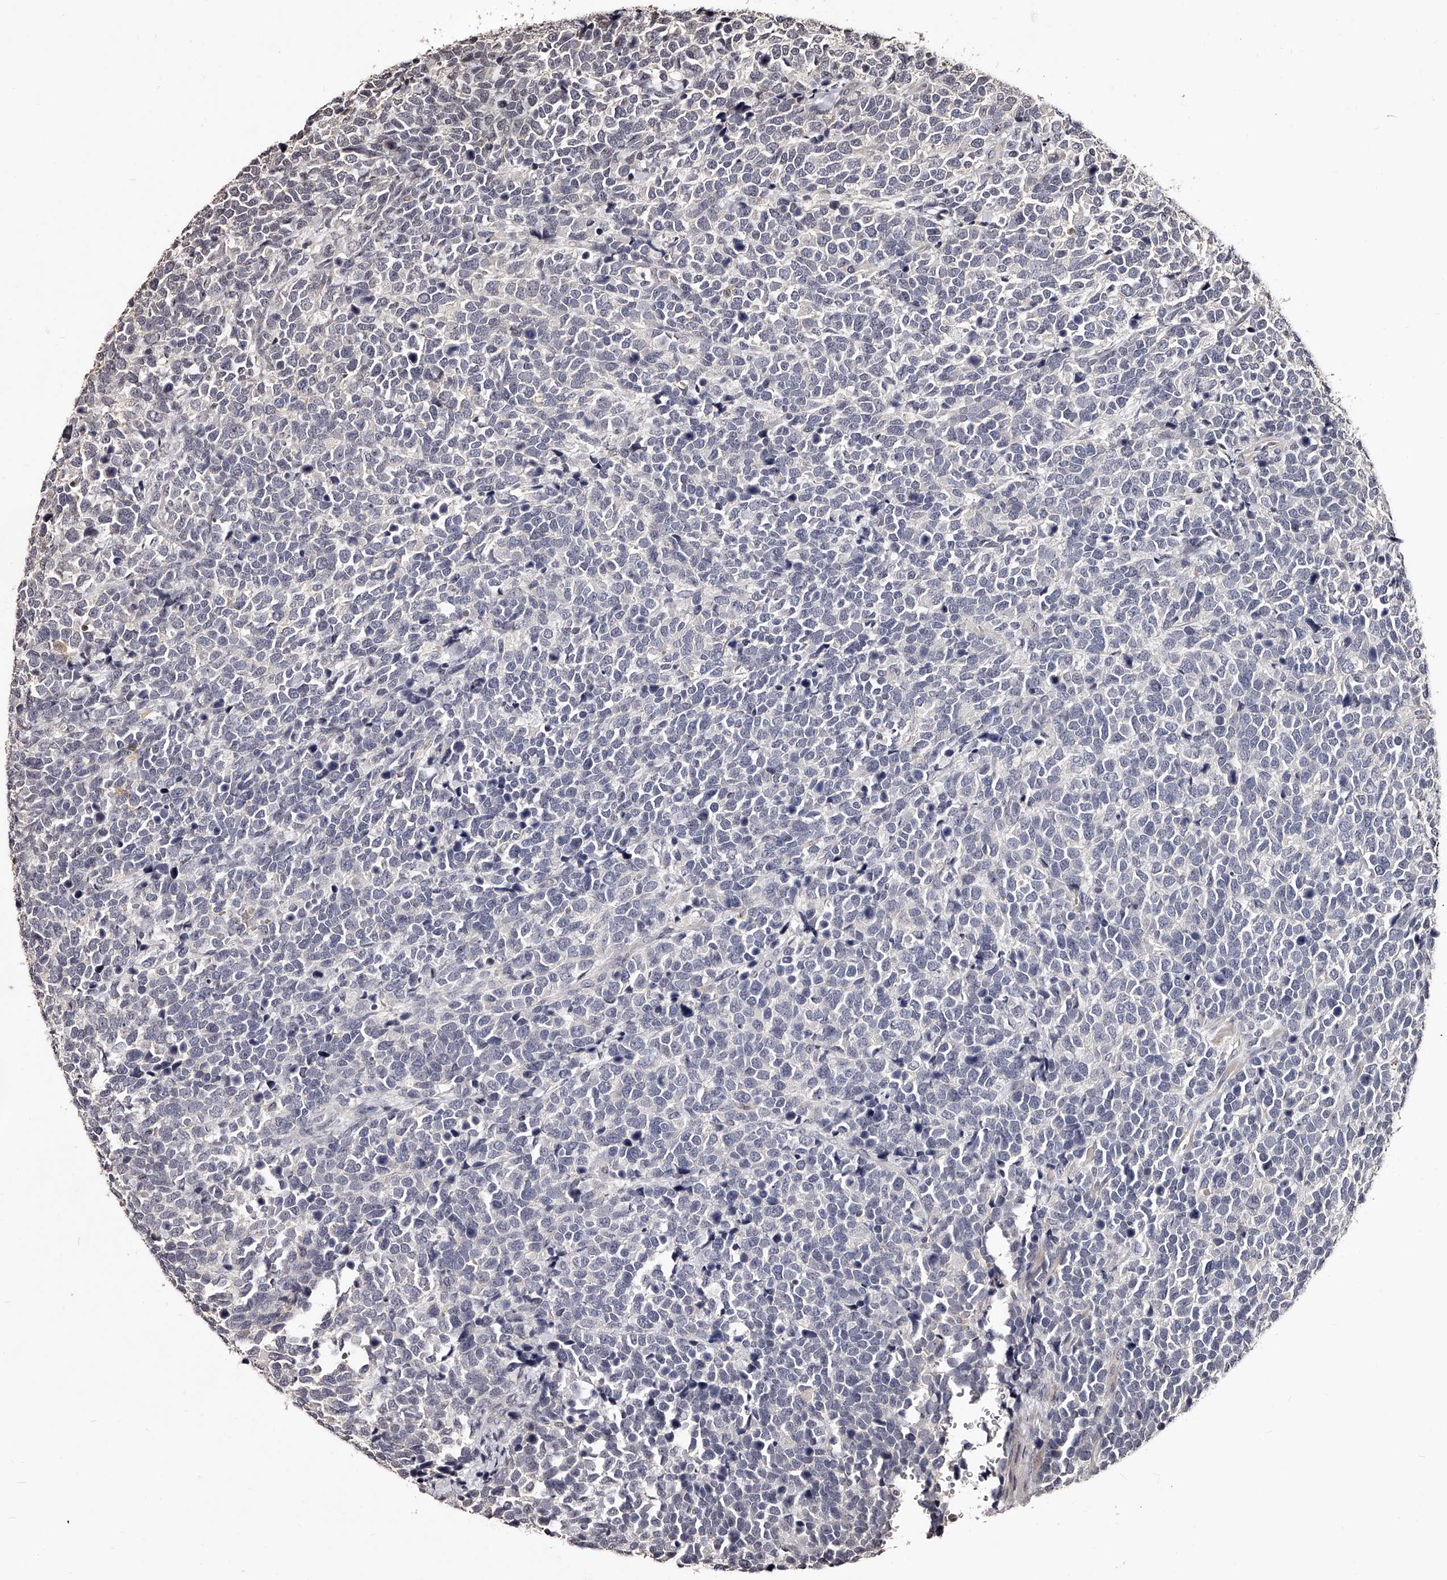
{"staining": {"intensity": "negative", "quantity": "none", "location": "none"}, "tissue": "urothelial cancer", "cell_type": "Tumor cells", "image_type": "cancer", "snomed": [{"axis": "morphology", "description": "Urothelial carcinoma, High grade"}, {"axis": "topography", "description": "Urinary bladder"}], "caption": "Tumor cells are negative for brown protein staining in urothelial cancer.", "gene": "TSHR", "patient": {"sex": "female", "age": 82}}